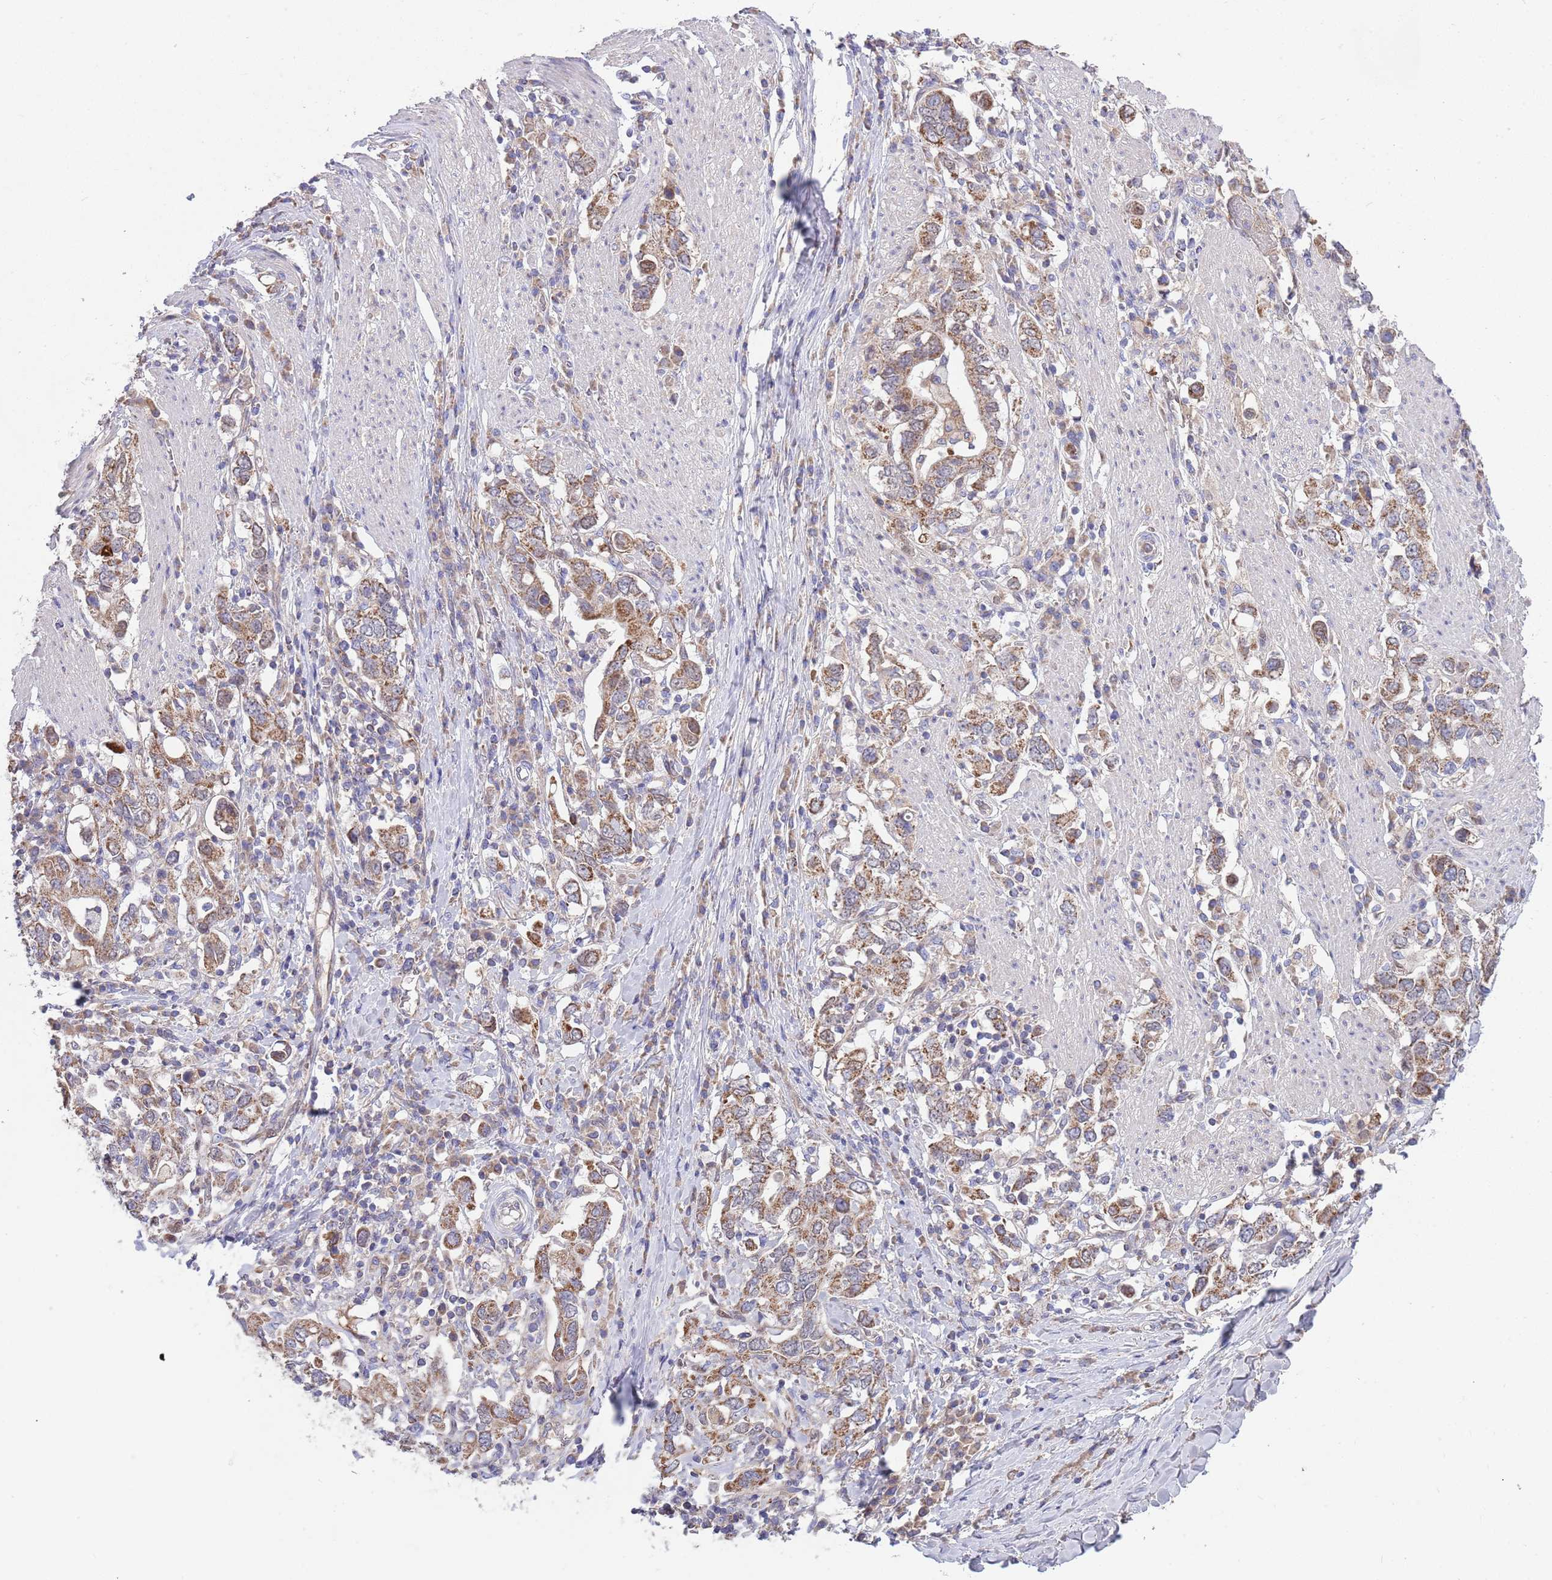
{"staining": {"intensity": "moderate", "quantity": ">75%", "location": "cytoplasmic/membranous"}, "tissue": "stomach cancer", "cell_type": "Tumor cells", "image_type": "cancer", "snomed": [{"axis": "morphology", "description": "Adenocarcinoma, NOS"}, {"axis": "topography", "description": "Stomach, upper"}, {"axis": "topography", "description": "Stomach"}], "caption": "A micrograph of stomach cancer (adenocarcinoma) stained for a protein shows moderate cytoplasmic/membranous brown staining in tumor cells.", "gene": "DDT", "patient": {"sex": "male", "age": 62}}